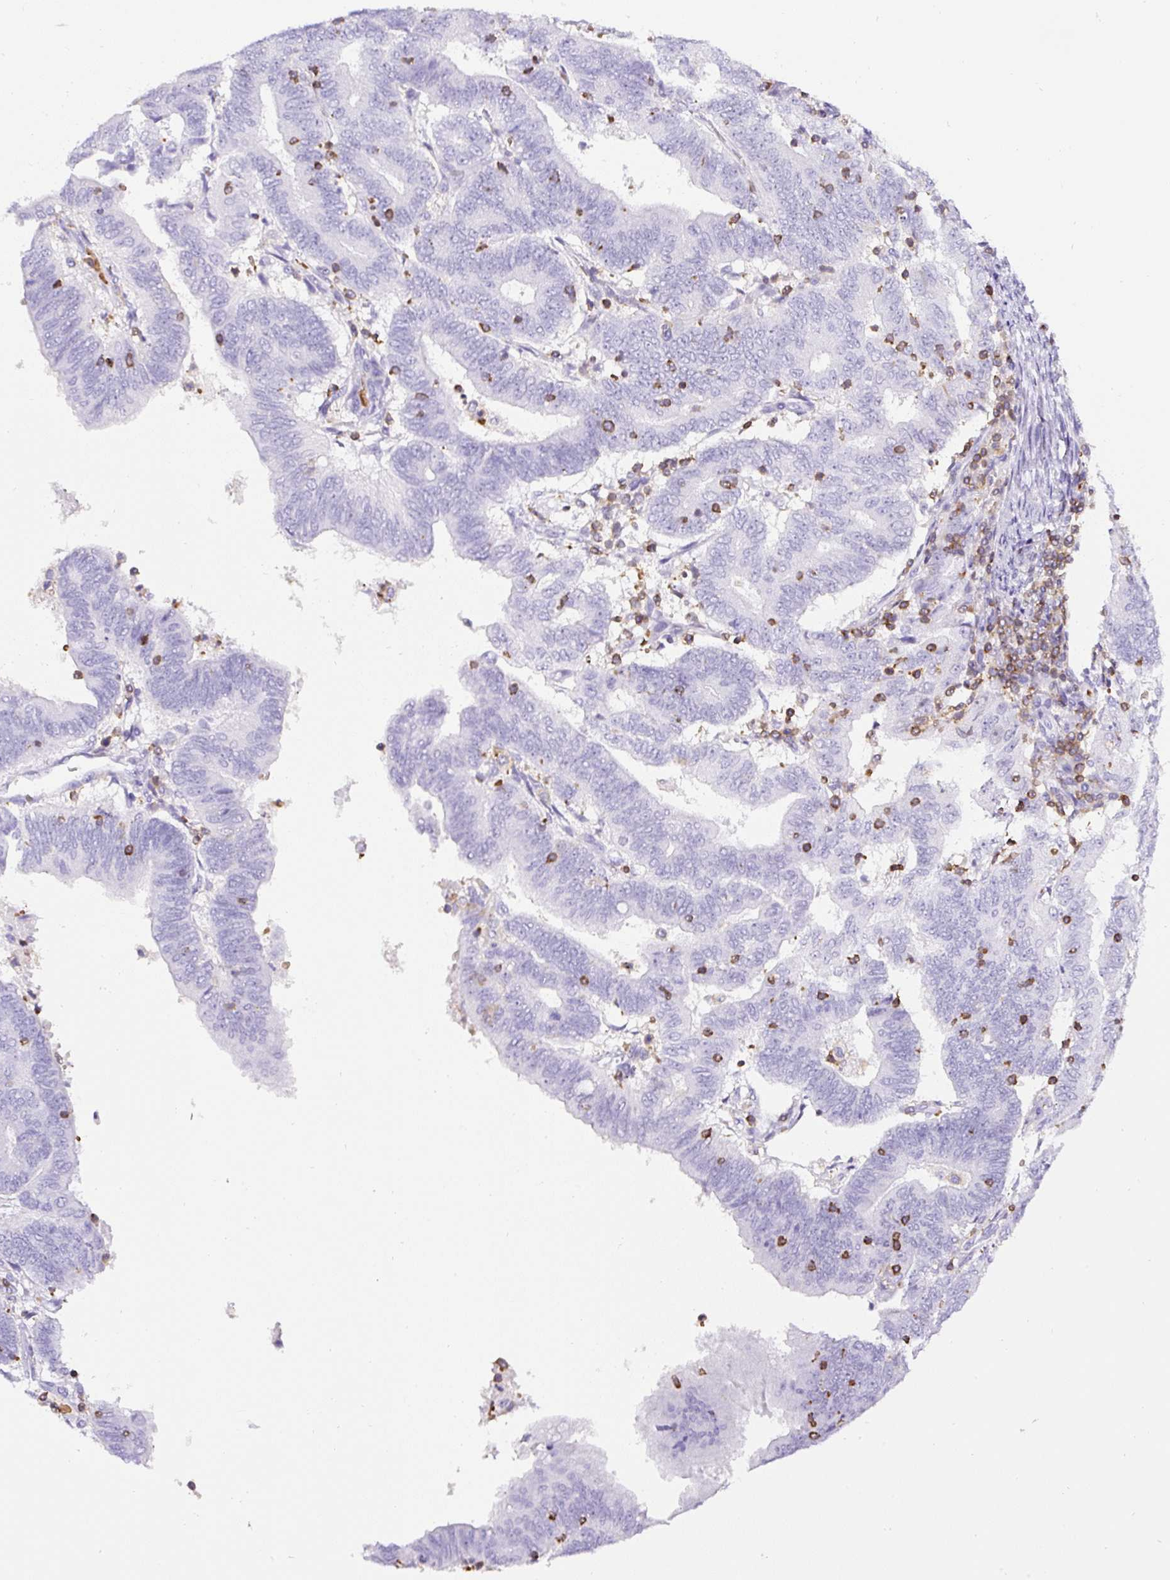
{"staining": {"intensity": "negative", "quantity": "none", "location": "none"}, "tissue": "endometrial cancer", "cell_type": "Tumor cells", "image_type": "cancer", "snomed": [{"axis": "morphology", "description": "Adenocarcinoma, NOS"}, {"axis": "topography", "description": "Endometrium"}], "caption": "High magnification brightfield microscopy of endometrial cancer (adenocarcinoma) stained with DAB (3,3'-diaminobenzidine) (brown) and counterstained with hematoxylin (blue): tumor cells show no significant staining.", "gene": "FAM228B", "patient": {"sex": "female", "age": 70}}